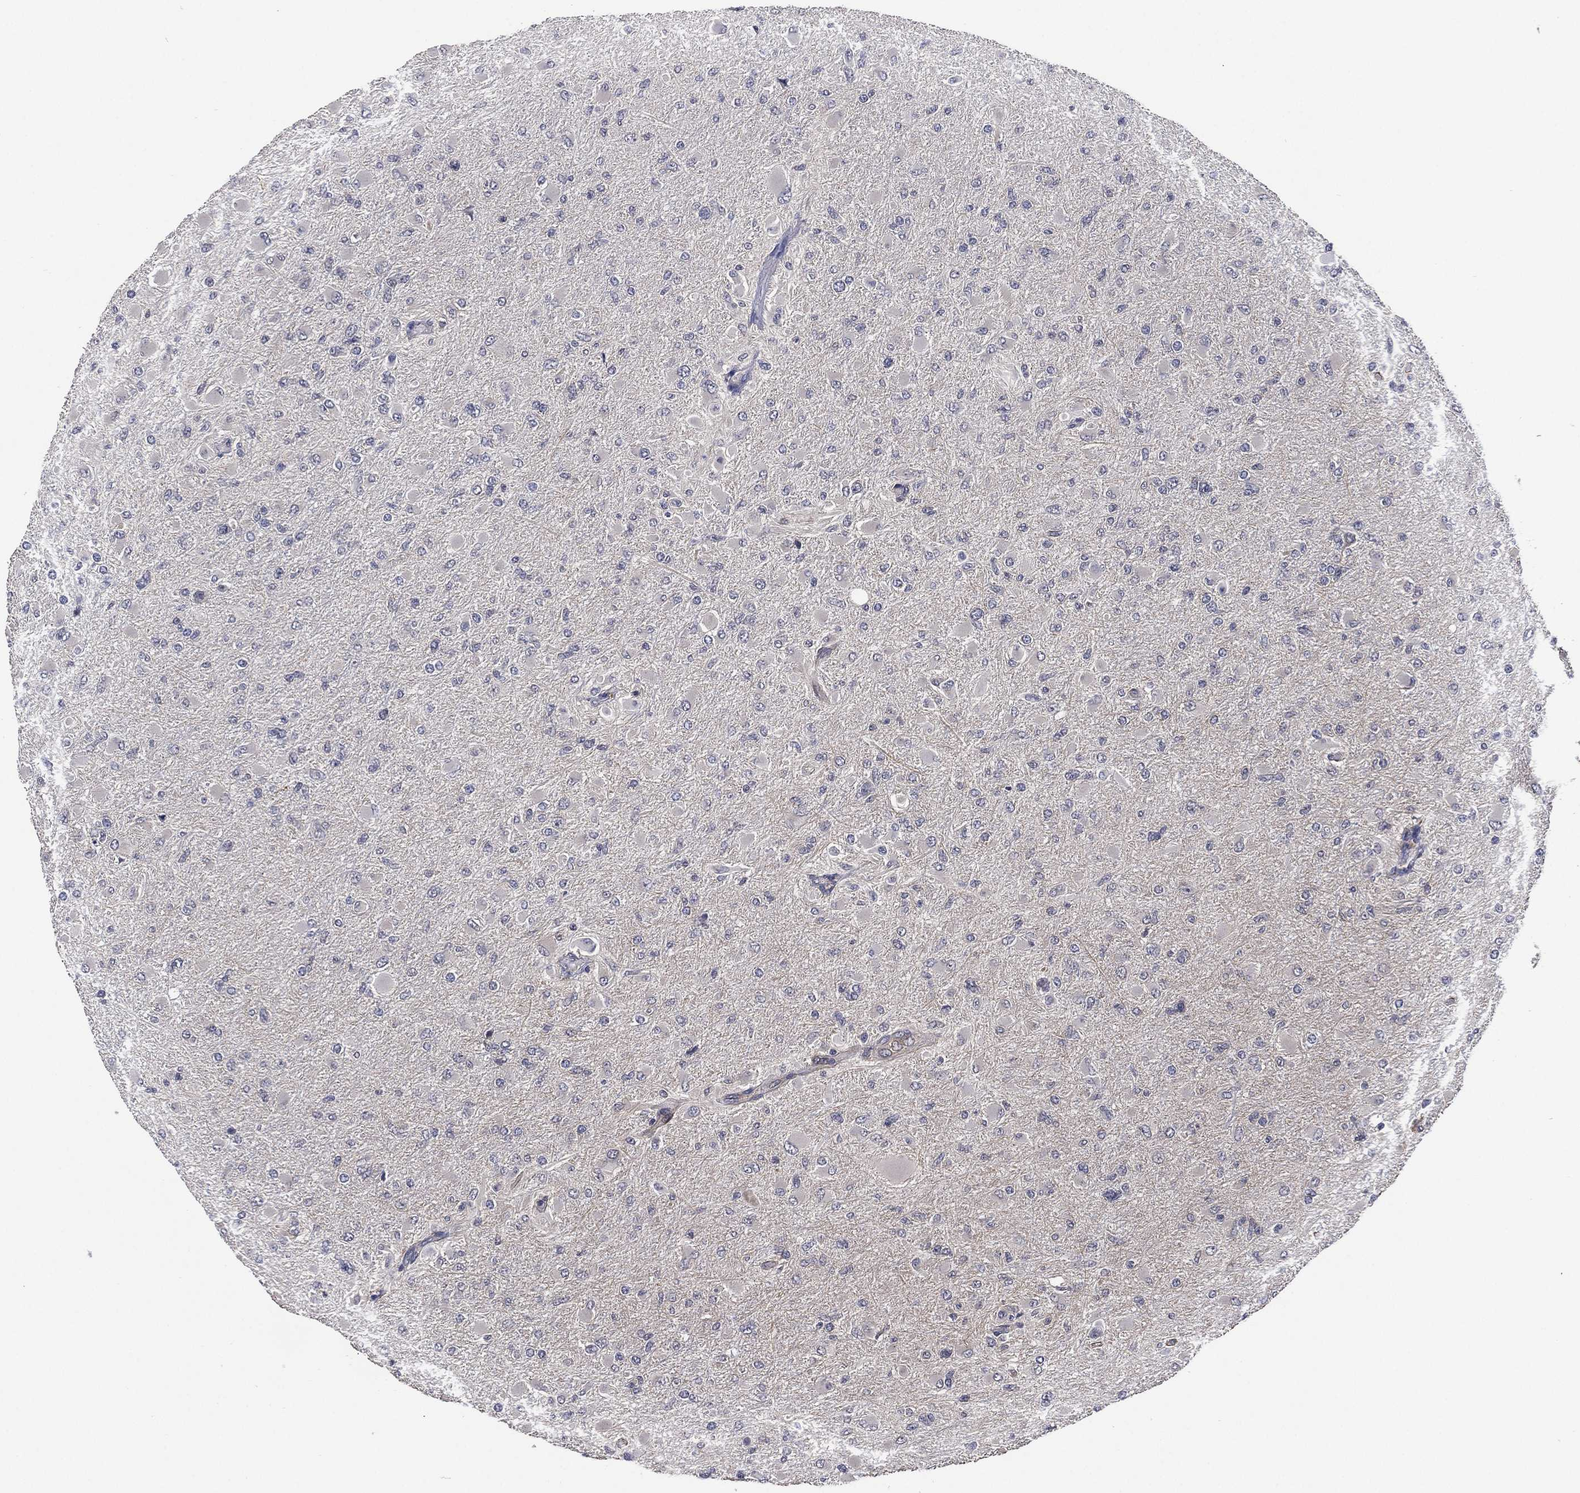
{"staining": {"intensity": "negative", "quantity": "none", "location": "none"}, "tissue": "glioma", "cell_type": "Tumor cells", "image_type": "cancer", "snomed": [{"axis": "morphology", "description": "Glioma, malignant, High grade"}, {"axis": "topography", "description": "Cerebral cortex"}], "caption": "Tumor cells show no significant protein positivity in glioma.", "gene": "SELENOO", "patient": {"sex": "female", "age": 36}}